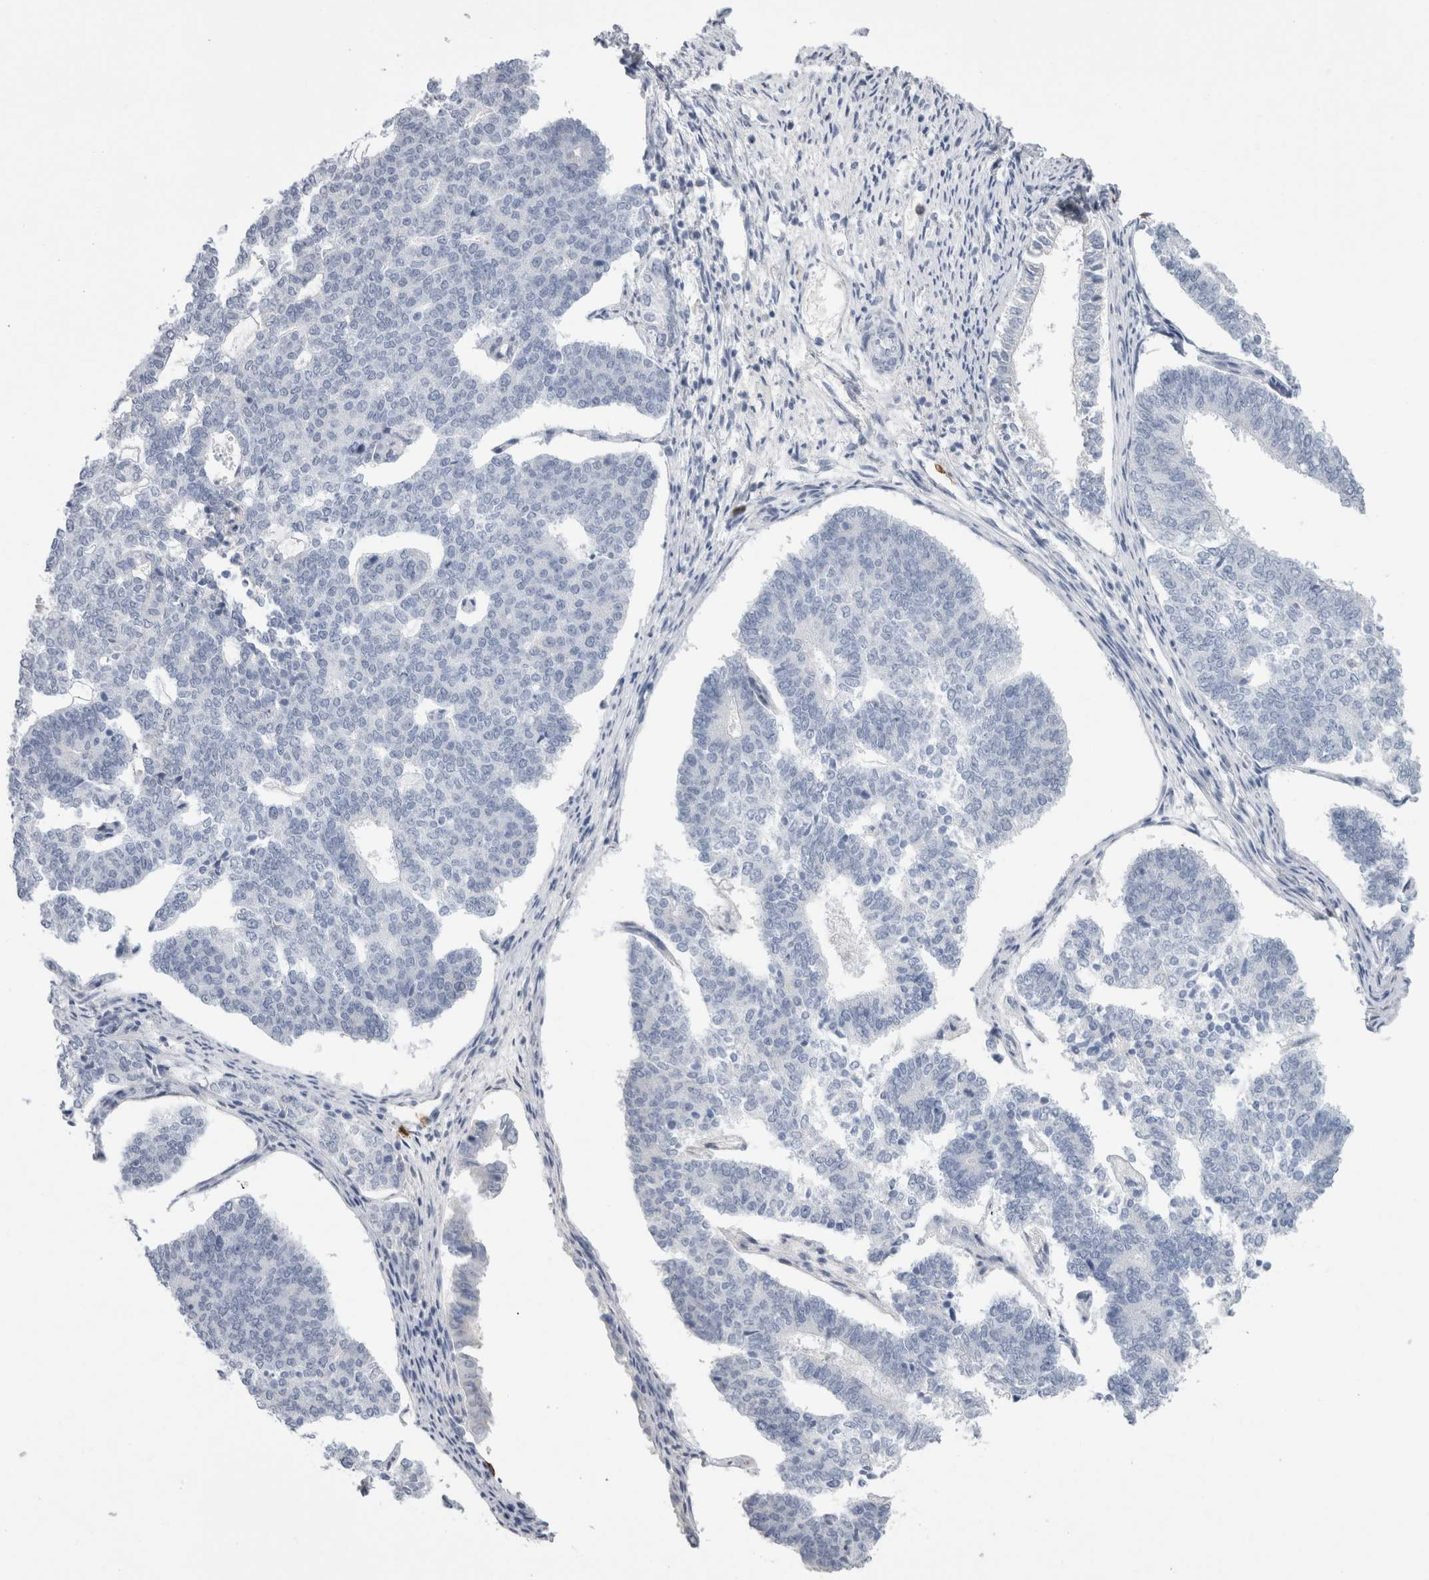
{"staining": {"intensity": "negative", "quantity": "none", "location": "none"}, "tissue": "endometrial cancer", "cell_type": "Tumor cells", "image_type": "cancer", "snomed": [{"axis": "morphology", "description": "Adenocarcinoma, NOS"}, {"axis": "topography", "description": "Endometrium"}], "caption": "Tumor cells show no significant staining in endometrial cancer.", "gene": "S100A12", "patient": {"sex": "female", "age": 70}}